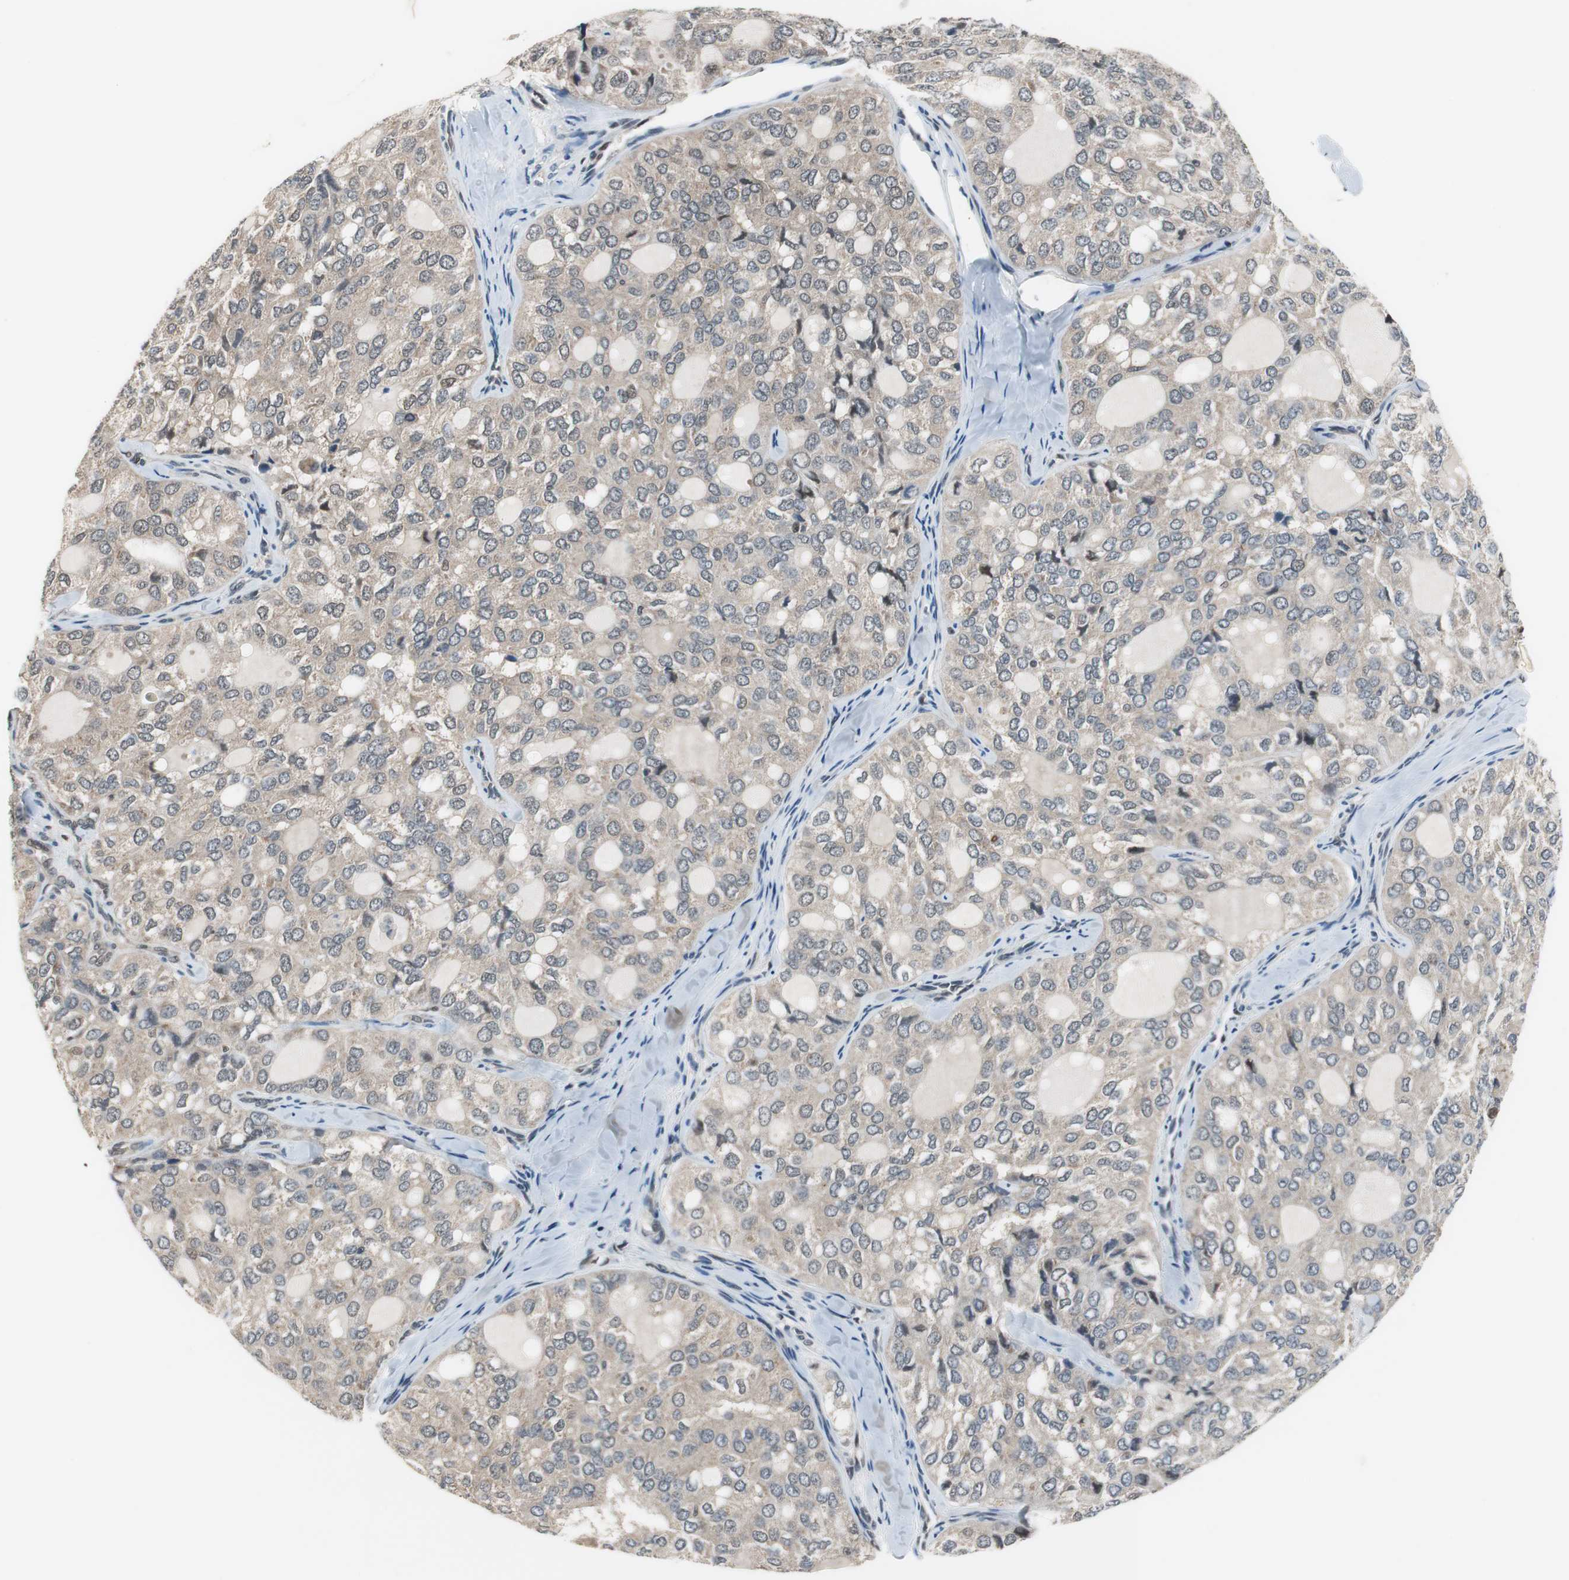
{"staining": {"intensity": "weak", "quantity": "<25%", "location": "cytoplasmic/membranous"}, "tissue": "thyroid cancer", "cell_type": "Tumor cells", "image_type": "cancer", "snomed": [{"axis": "morphology", "description": "Follicular adenoma carcinoma, NOS"}, {"axis": "topography", "description": "Thyroid gland"}], "caption": "Tumor cells show no significant positivity in follicular adenoma carcinoma (thyroid).", "gene": "MAFB", "patient": {"sex": "male", "age": 75}}